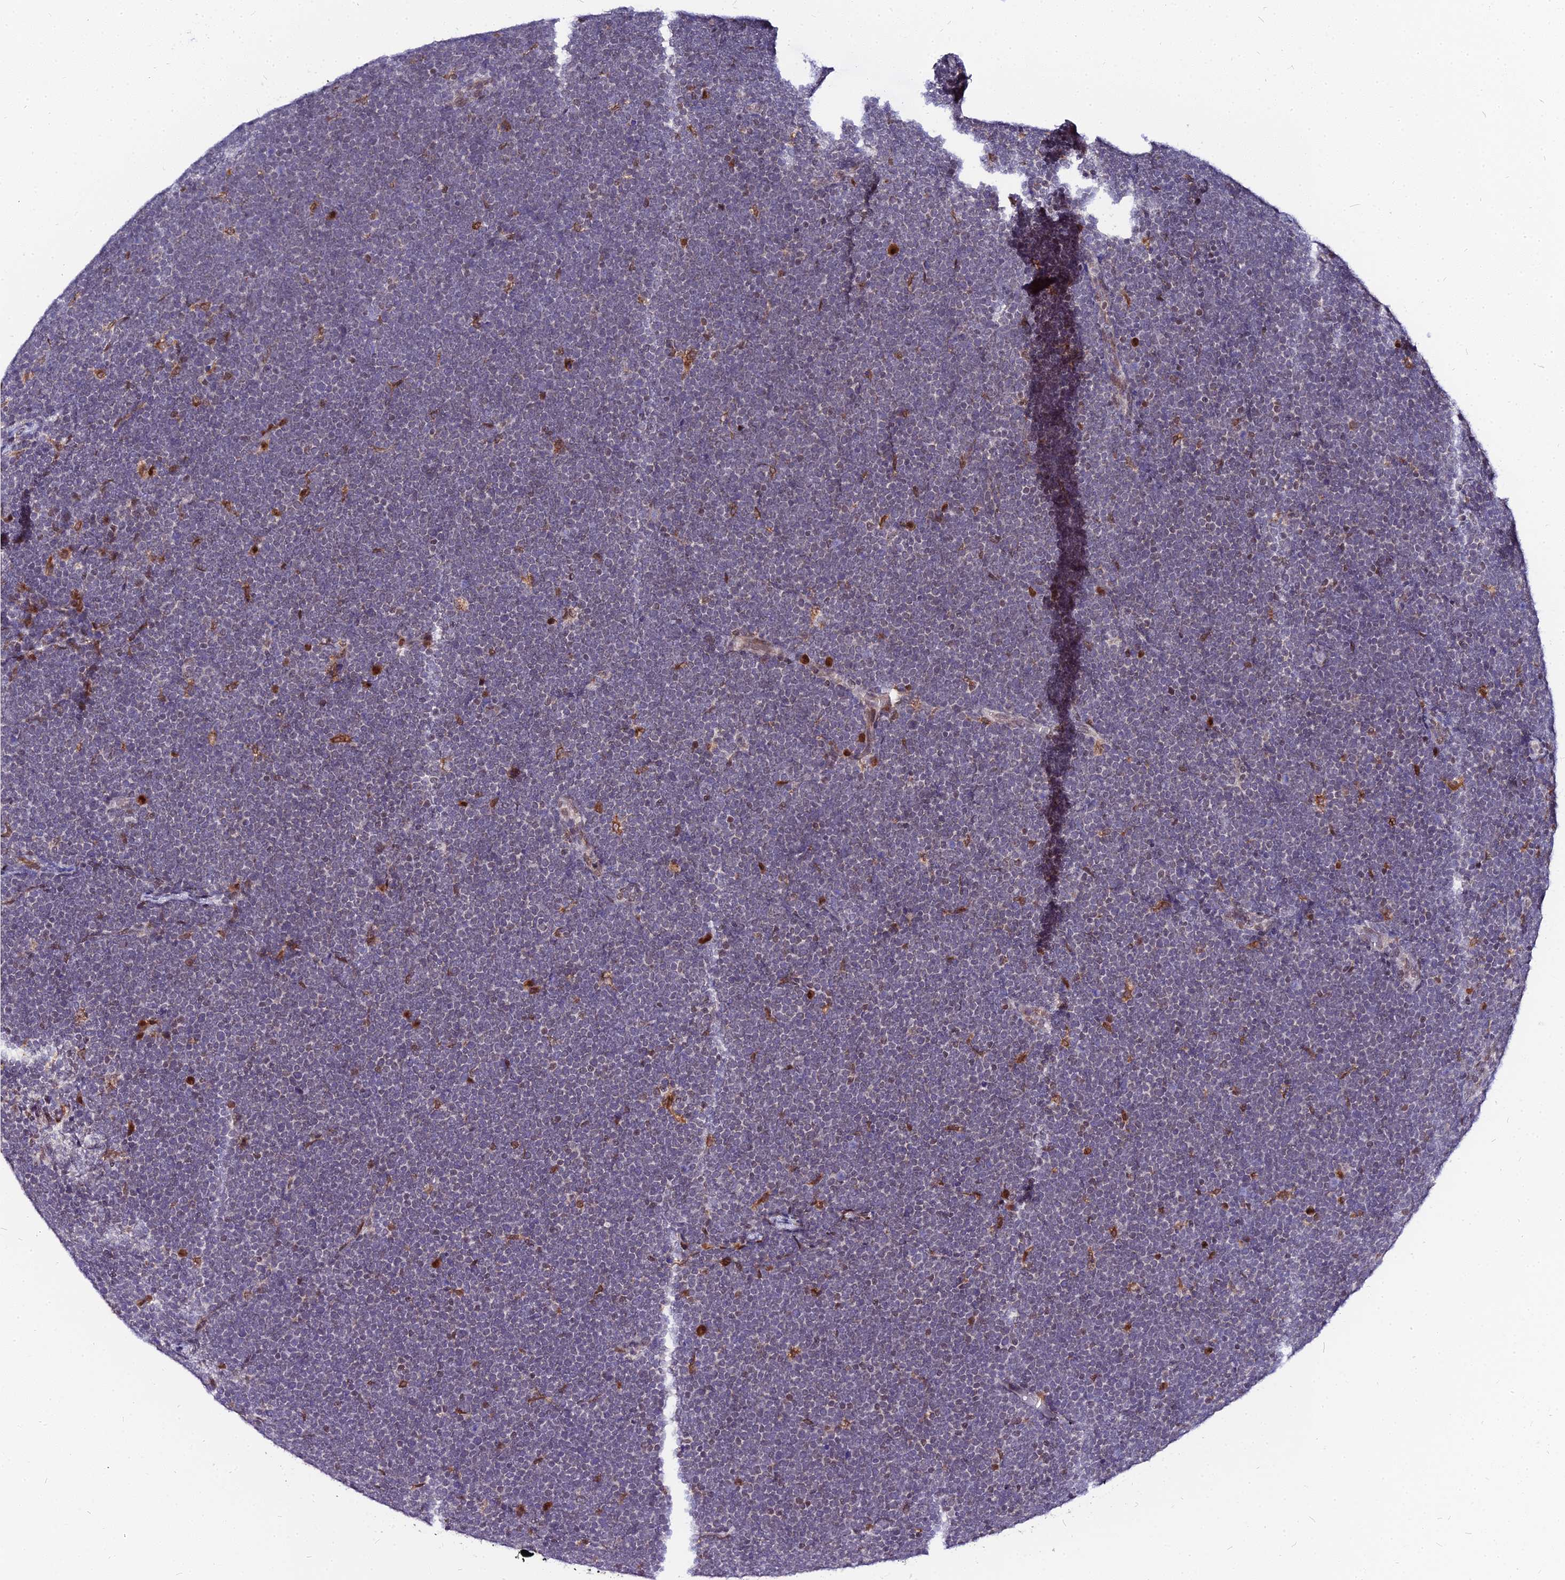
{"staining": {"intensity": "negative", "quantity": "none", "location": "none"}, "tissue": "lymphoma", "cell_type": "Tumor cells", "image_type": "cancer", "snomed": [{"axis": "morphology", "description": "Malignant lymphoma, non-Hodgkin's type, High grade"}, {"axis": "topography", "description": "Lymph node"}], "caption": "IHC micrograph of lymphoma stained for a protein (brown), which exhibits no expression in tumor cells.", "gene": "RNF121", "patient": {"sex": "male", "age": 13}}